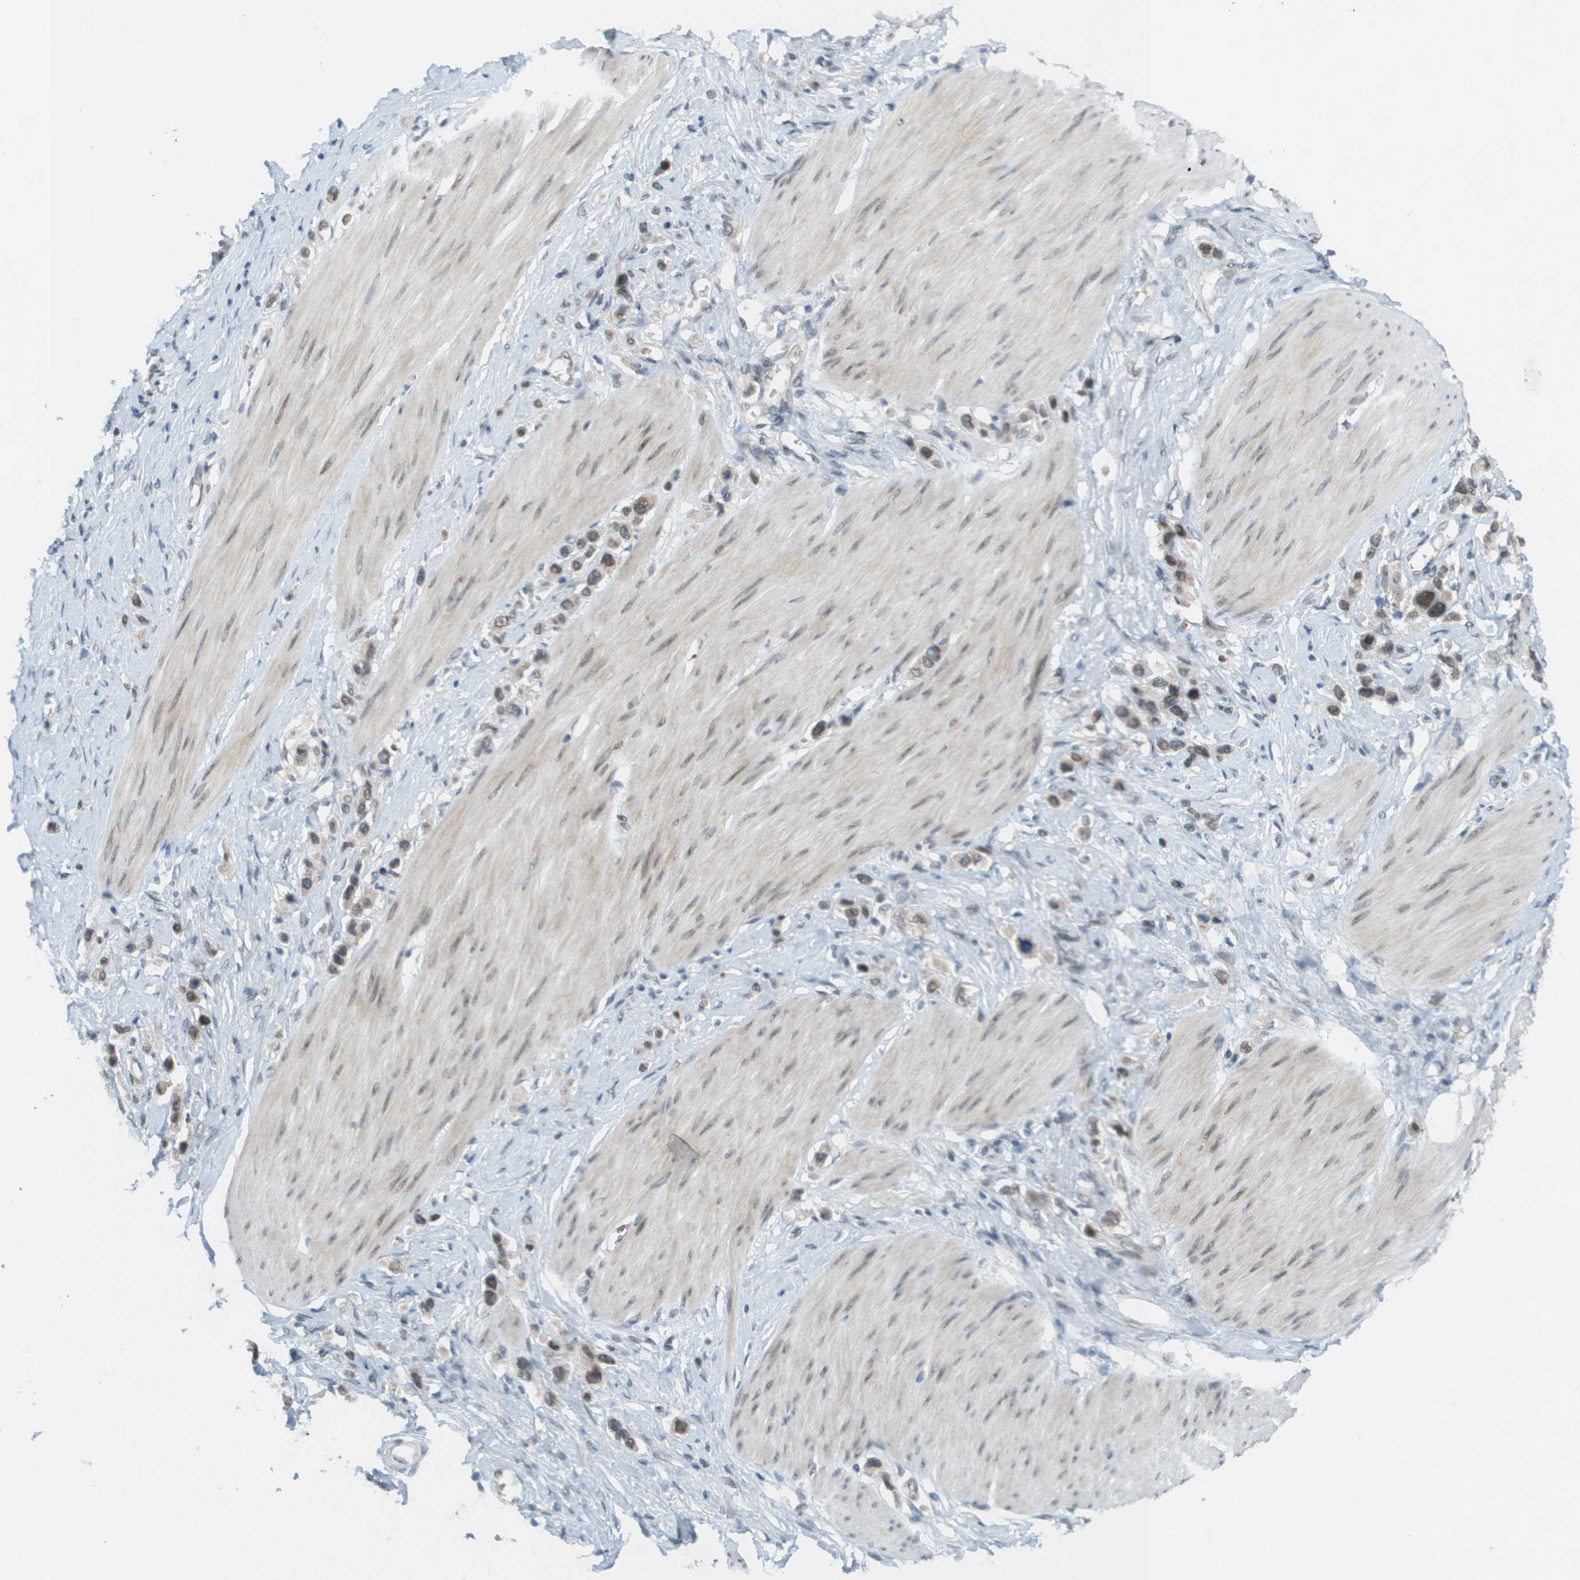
{"staining": {"intensity": "weak", "quantity": ">75%", "location": "cytoplasmic/membranous,nuclear"}, "tissue": "stomach cancer", "cell_type": "Tumor cells", "image_type": "cancer", "snomed": [{"axis": "morphology", "description": "Adenocarcinoma, NOS"}, {"axis": "topography", "description": "Stomach"}], "caption": "There is low levels of weak cytoplasmic/membranous and nuclear positivity in tumor cells of adenocarcinoma (stomach), as demonstrated by immunohistochemical staining (brown color).", "gene": "CACNB4", "patient": {"sex": "female", "age": 65}}